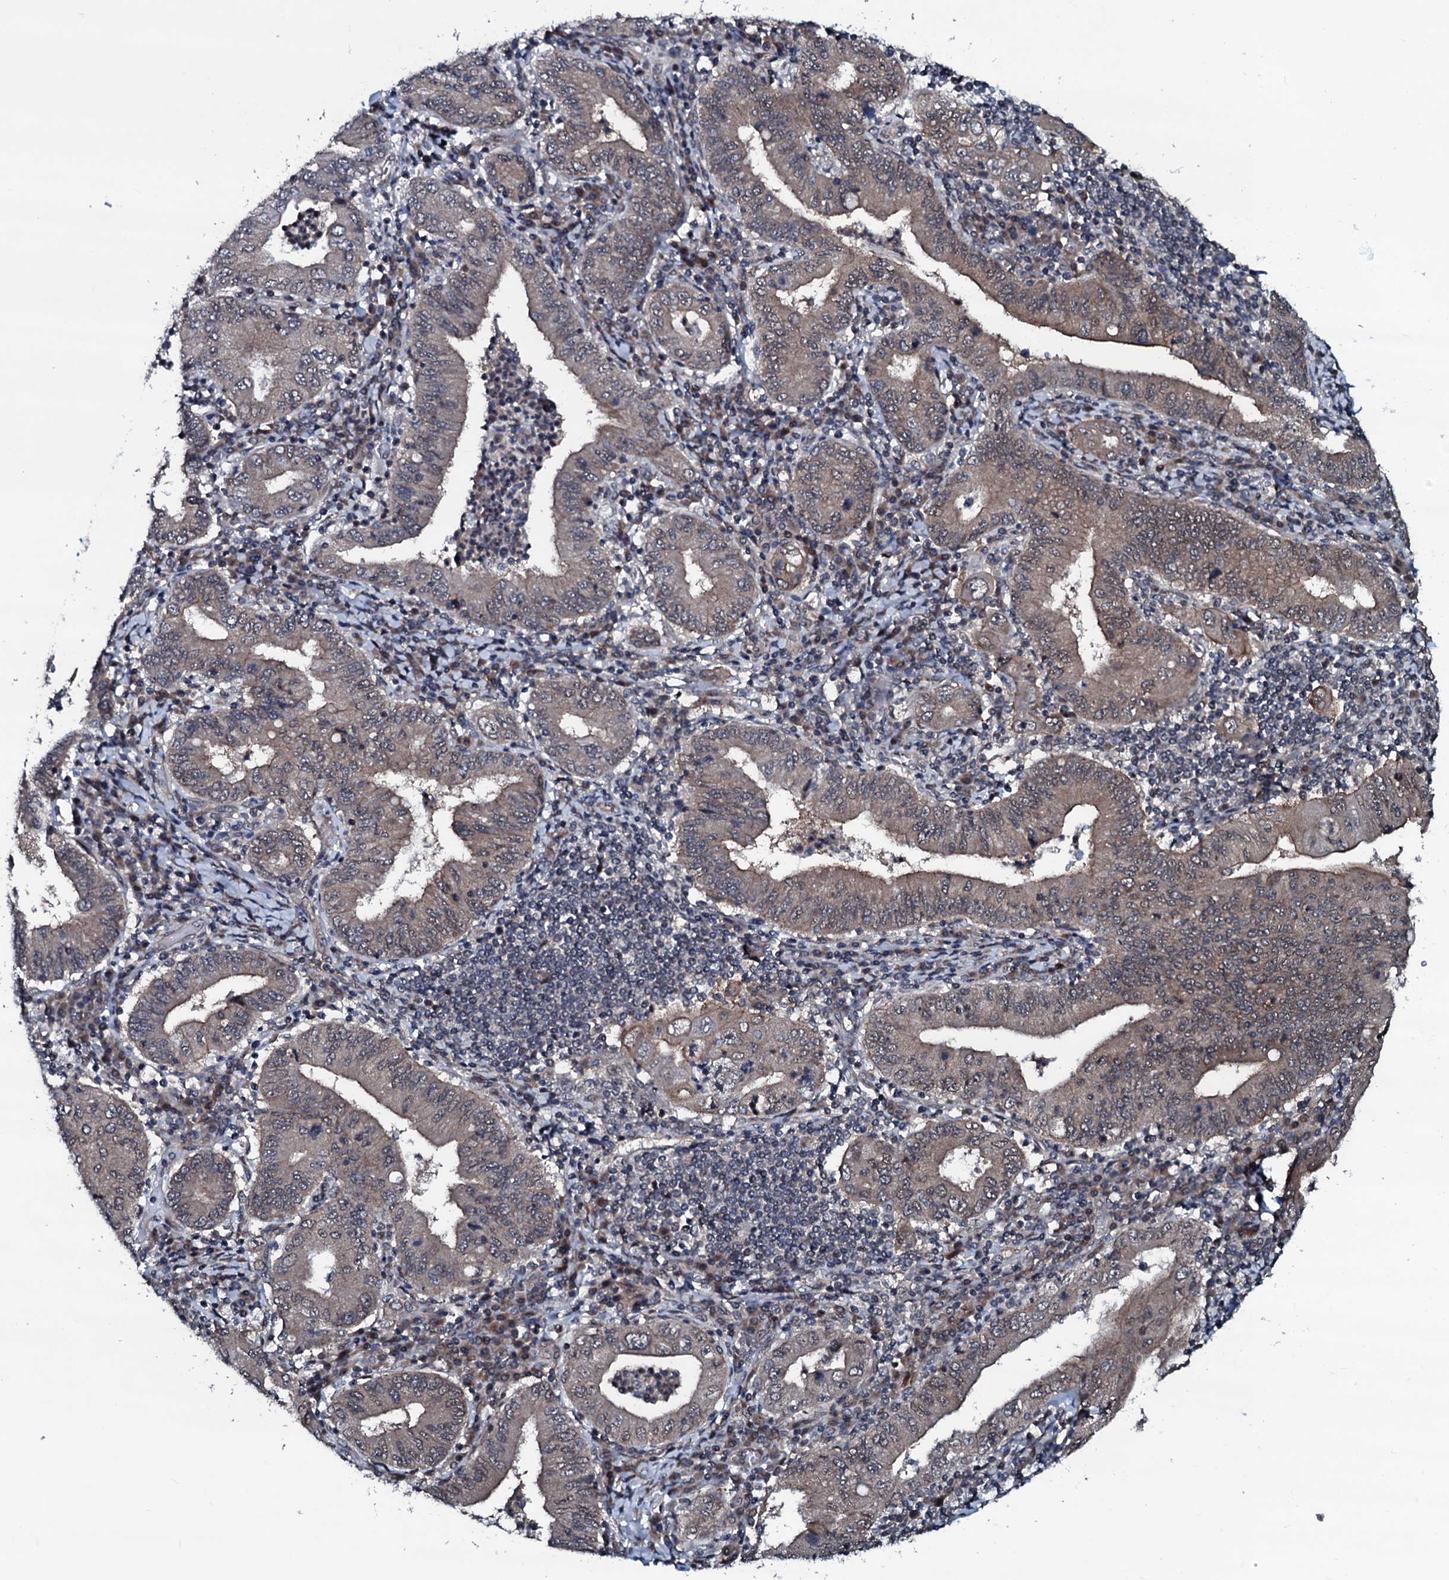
{"staining": {"intensity": "weak", "quantity": "25%-75%", "location": "cytoplasmic/membranous"}, "tissue": "stomach cancer", "cell_type": "Tumor cells", "image_type": "cancer", "snomed": [{"axis": "morphology", "description": "Normal tissue, NOS"}, {"axis": "morphology", "description": "Adenocarcinoma, NOS"}, {"axis": "topography", "description": "Esophagus"}, {"axis": "topography", "description": "Stomach, upper"}, {"axis": "topography", "description": "Peripheral nerve tissue"}], "caption": "Stomach cancer stained for a protein (brown) reveals weak cytoplasmic/membranous positive positivity in about 25%-75% of tumor cells.", "gene": "OGFOD2", "patient": {"sex": "male", "age": 62}}